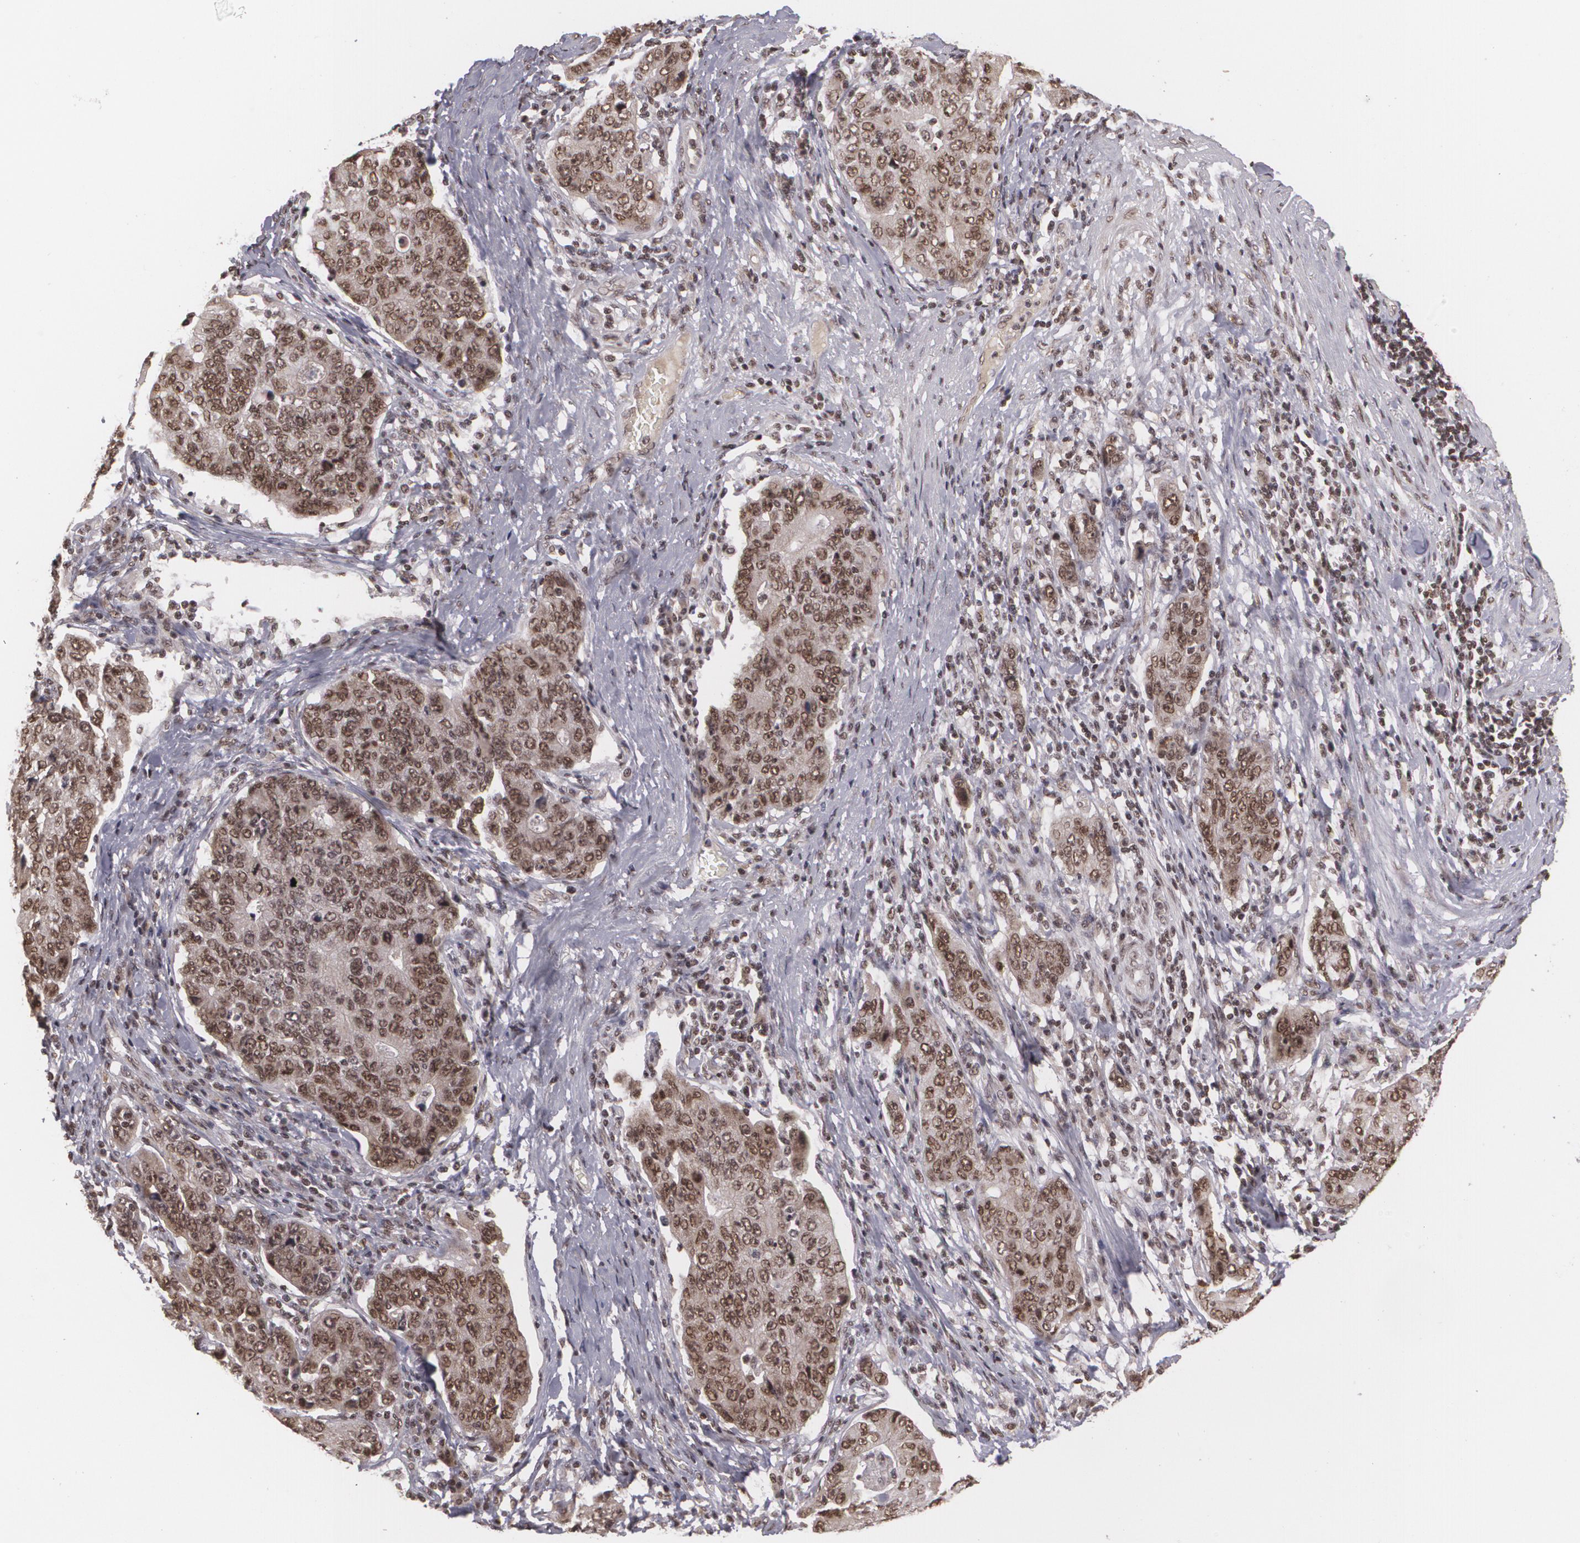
{"staining": {"intensity": "moderate", "quantity": ">75%", "location": "nuclear"}, "tissue": "stomach cancer", "cell_type": "Tumor cells", "image_type": "cancer", "snomed": [{"axis": "morphology", "description": "Adenocarcinoma, NOS"}, {"axis": "topography", "description": "Esophagus"}, {"axis": "topography", "description": "Stomach"}], "caption": "This histopathology image demonstrates stomach adenocarcinoma stained with immunohistochemistry to label a protein in brown. The nuclear of tumor cells show moderate positivity for the protein. Nuclei are counter-stained blue.", "gene": "RXRB", "patient": {"sex": "male", "age": 74}}